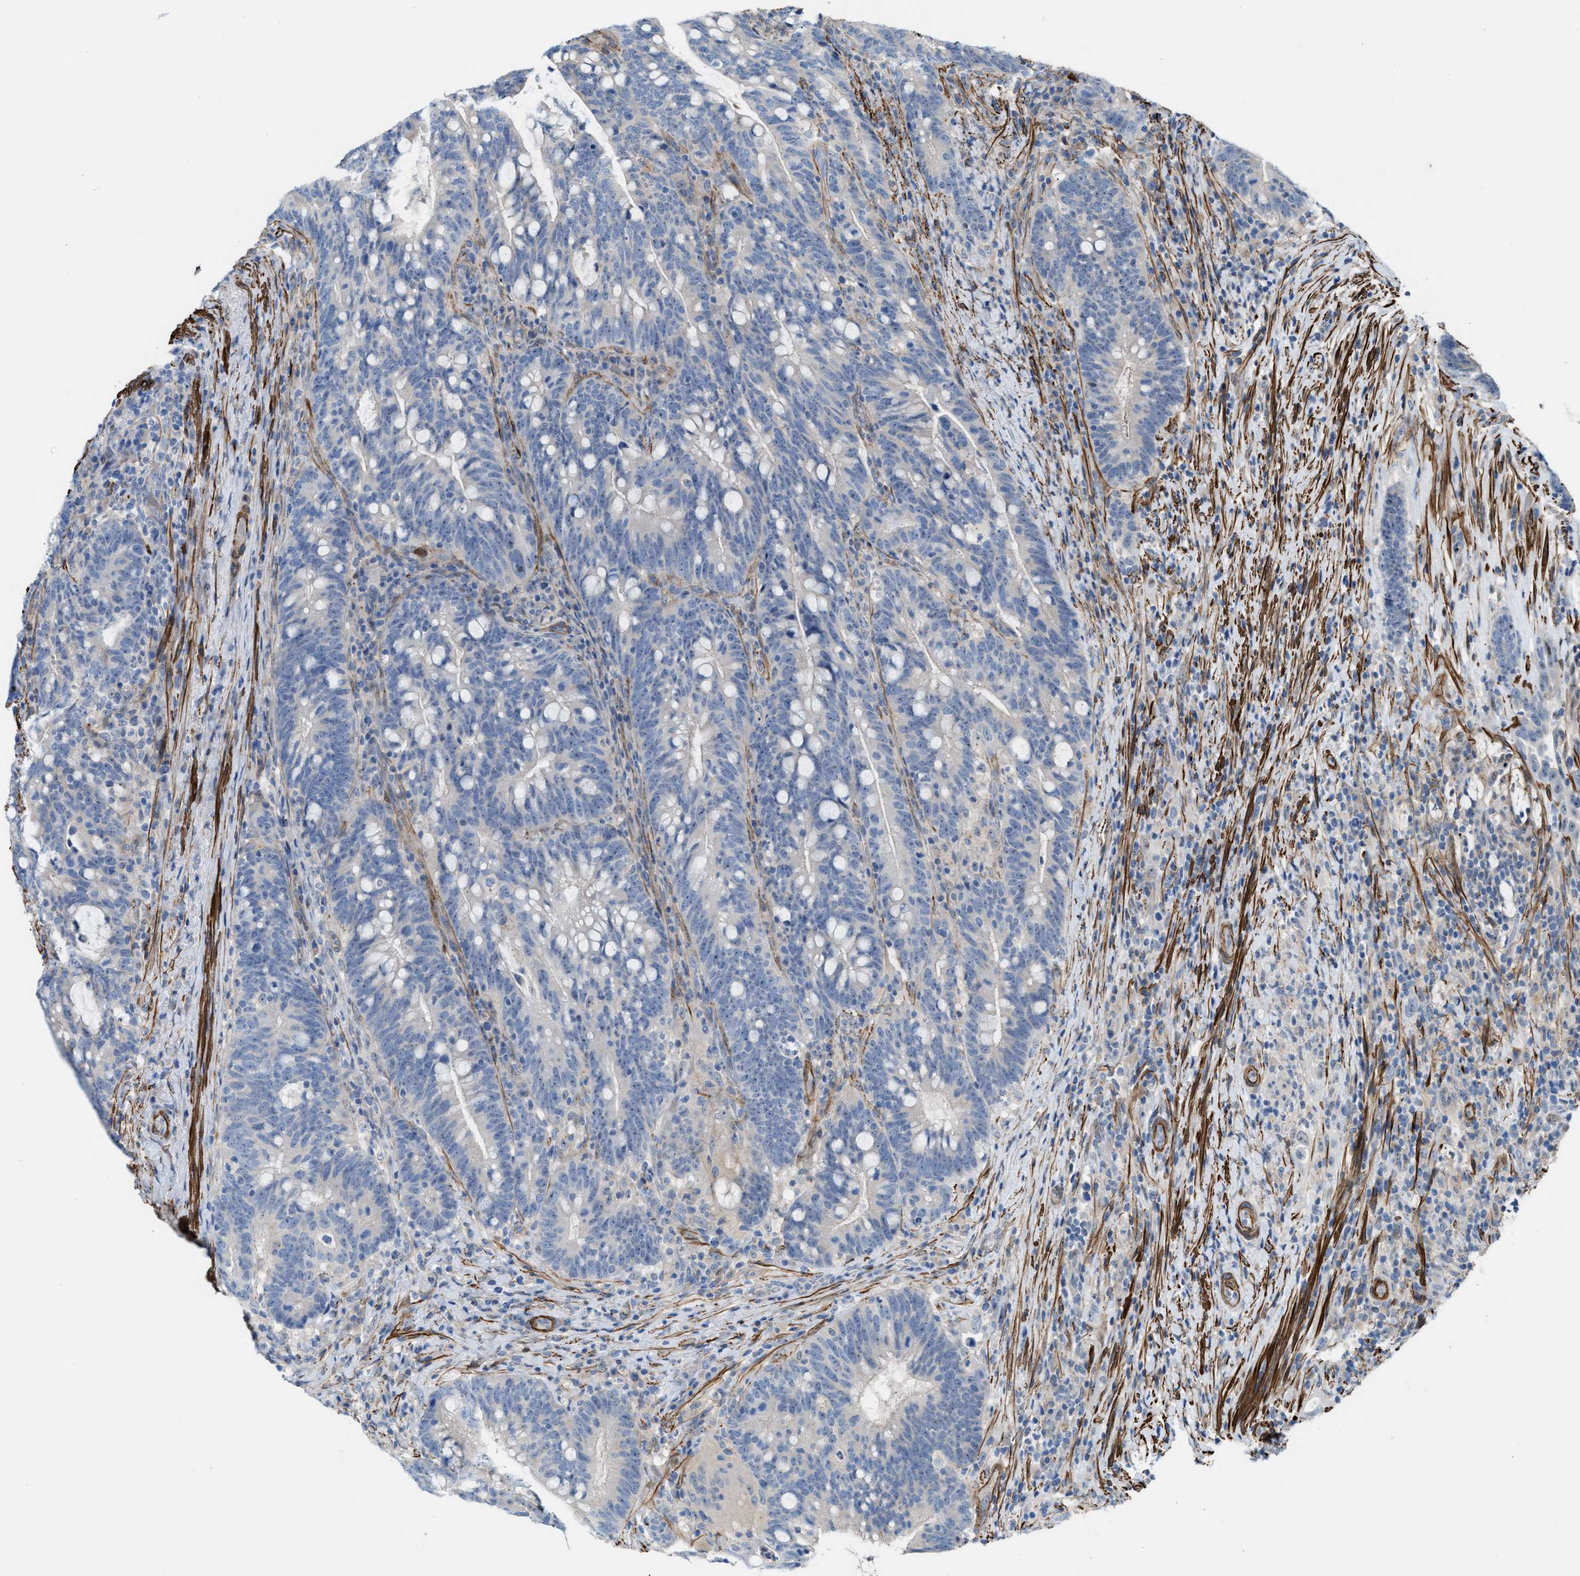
{"staining": {"intensity": "negative", "quantity": "none", "location": "none"}, "tissue": "colorectal cancer", "cell_type": "Tumor cells", "image_type": "cancer", "snomed": [{"axis": "morphology", "description": "Adenocarcinoma, NOS"}, {"axis": "topography", "description": "Colon"}], "caption": "Photomicrograph shows no significant protein staining in tumor cells of colorectal cancer.", "gene": "NQO2", "patient": {"sex": "female", "age": 66}}